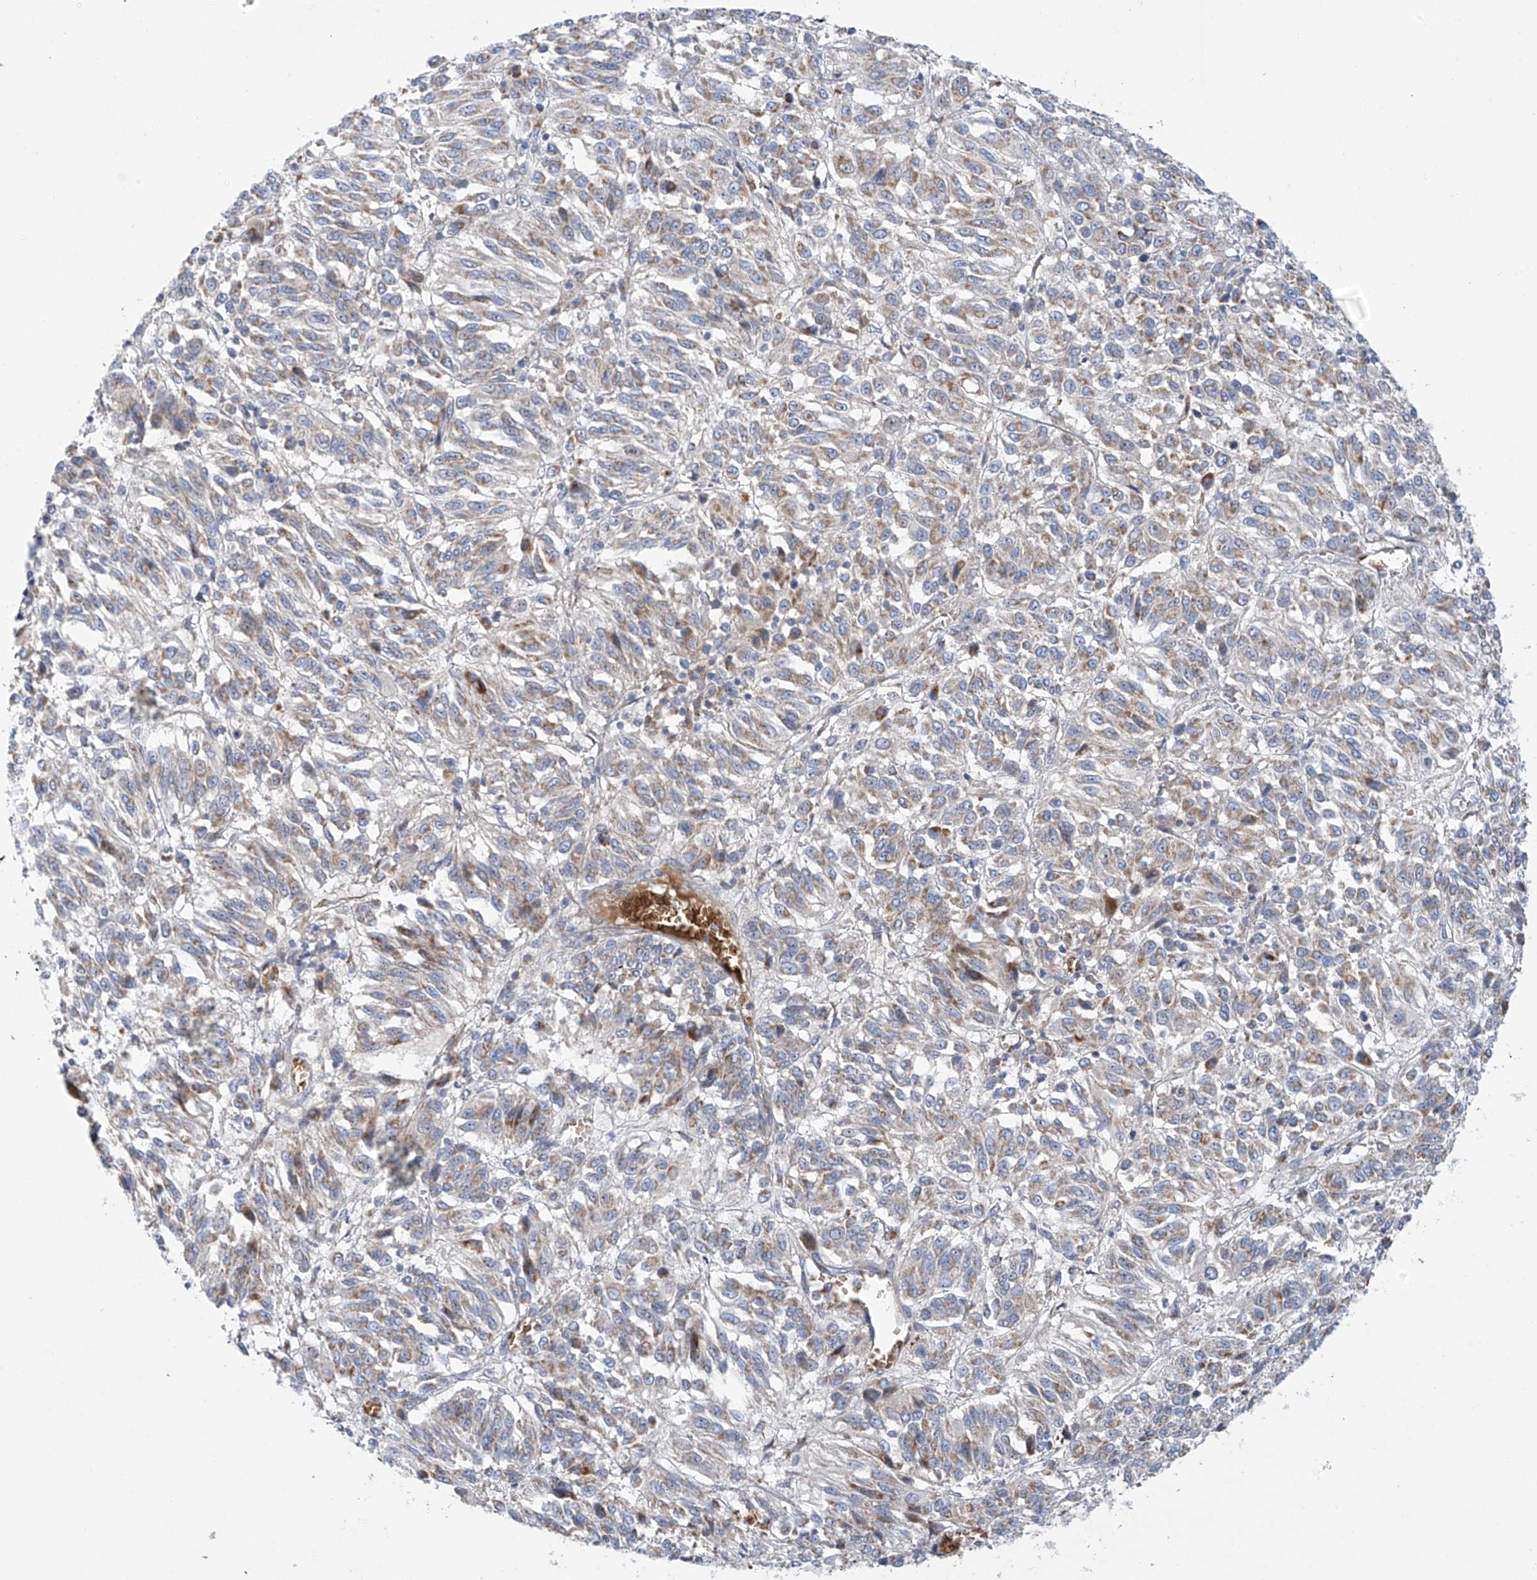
{"staining": {"intensity": "weak", "quantity": "<25%", "location": "cytoplasmic/membranous"}, "tissue": "melanoma", "cell_type": "Tumor cells", "image_type": "cancer", "snomed": [{"axis": "morphology", "description": "Malignant melanoma, Metastatic site"}, {"axis": "topography", "description": "Lung"}], "caption": "Protein analysis of malignant melanoma (metastatic site) shows no significant expression in tumor cells.", "gene": "METTL18", "patient": {"sex": "male", "age": 64}}